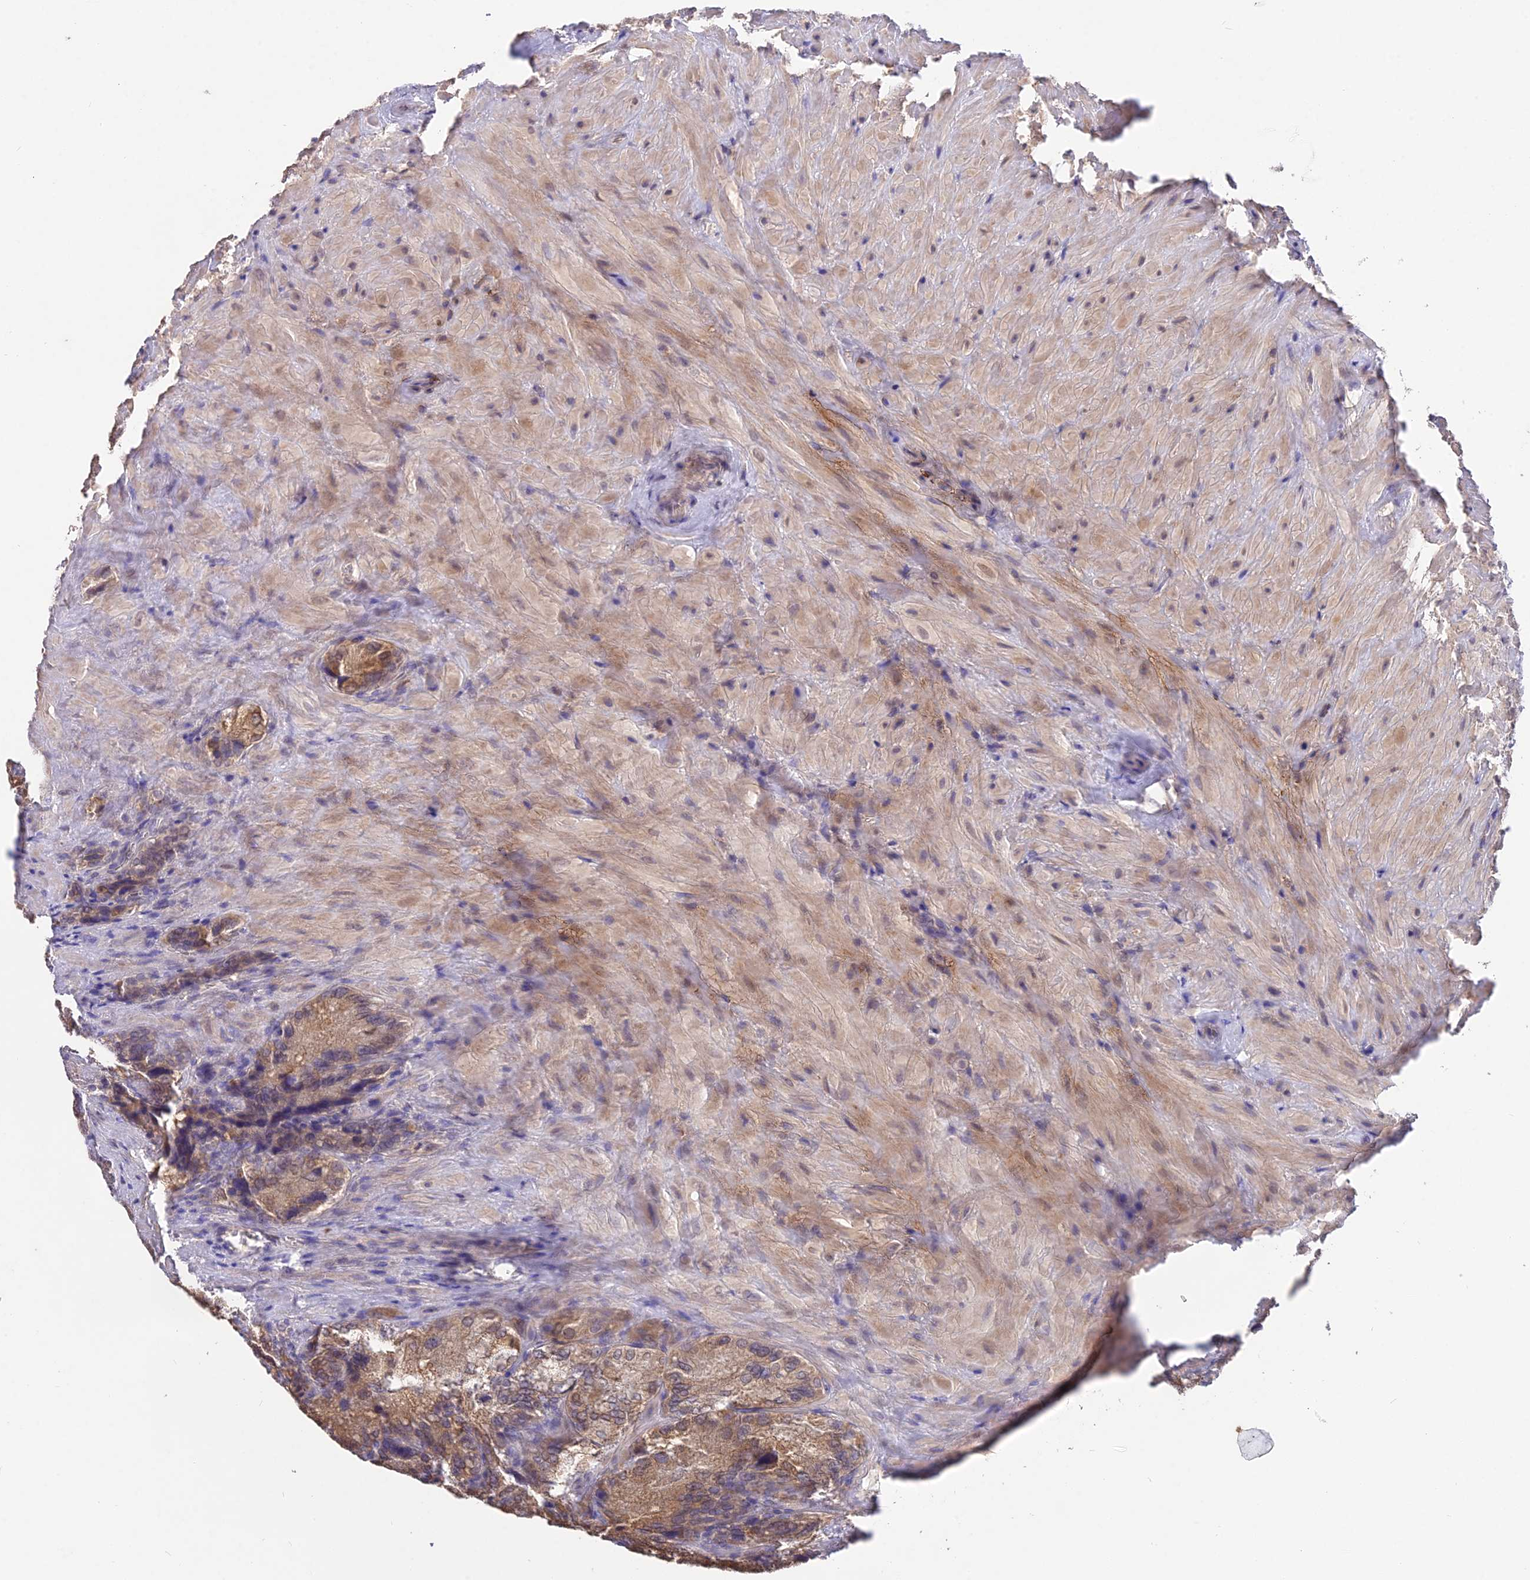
{"staining": {"intensity": "moderate", "quantity": ">75%", "location": "cytoplasmic/membranous"}, "tissue": "seminal vesicle", "cell_type": "Glandular cells", "image_type": "normal", "snomed": [{"axis": "morphology", "description": "Normal tissue, NOS"}, {"axis": "topography", "description": "Seminal veicle"}], "caption": "A micrograph of human seminal vesicle stained for a protein demonstrates moderate cytoplasmic/membranous brown staining in glandular cells. (IHC, brightfield microscopy, high magnification).", "gene": "PGK1", "patient": {"sex": "male", "age": 62}}